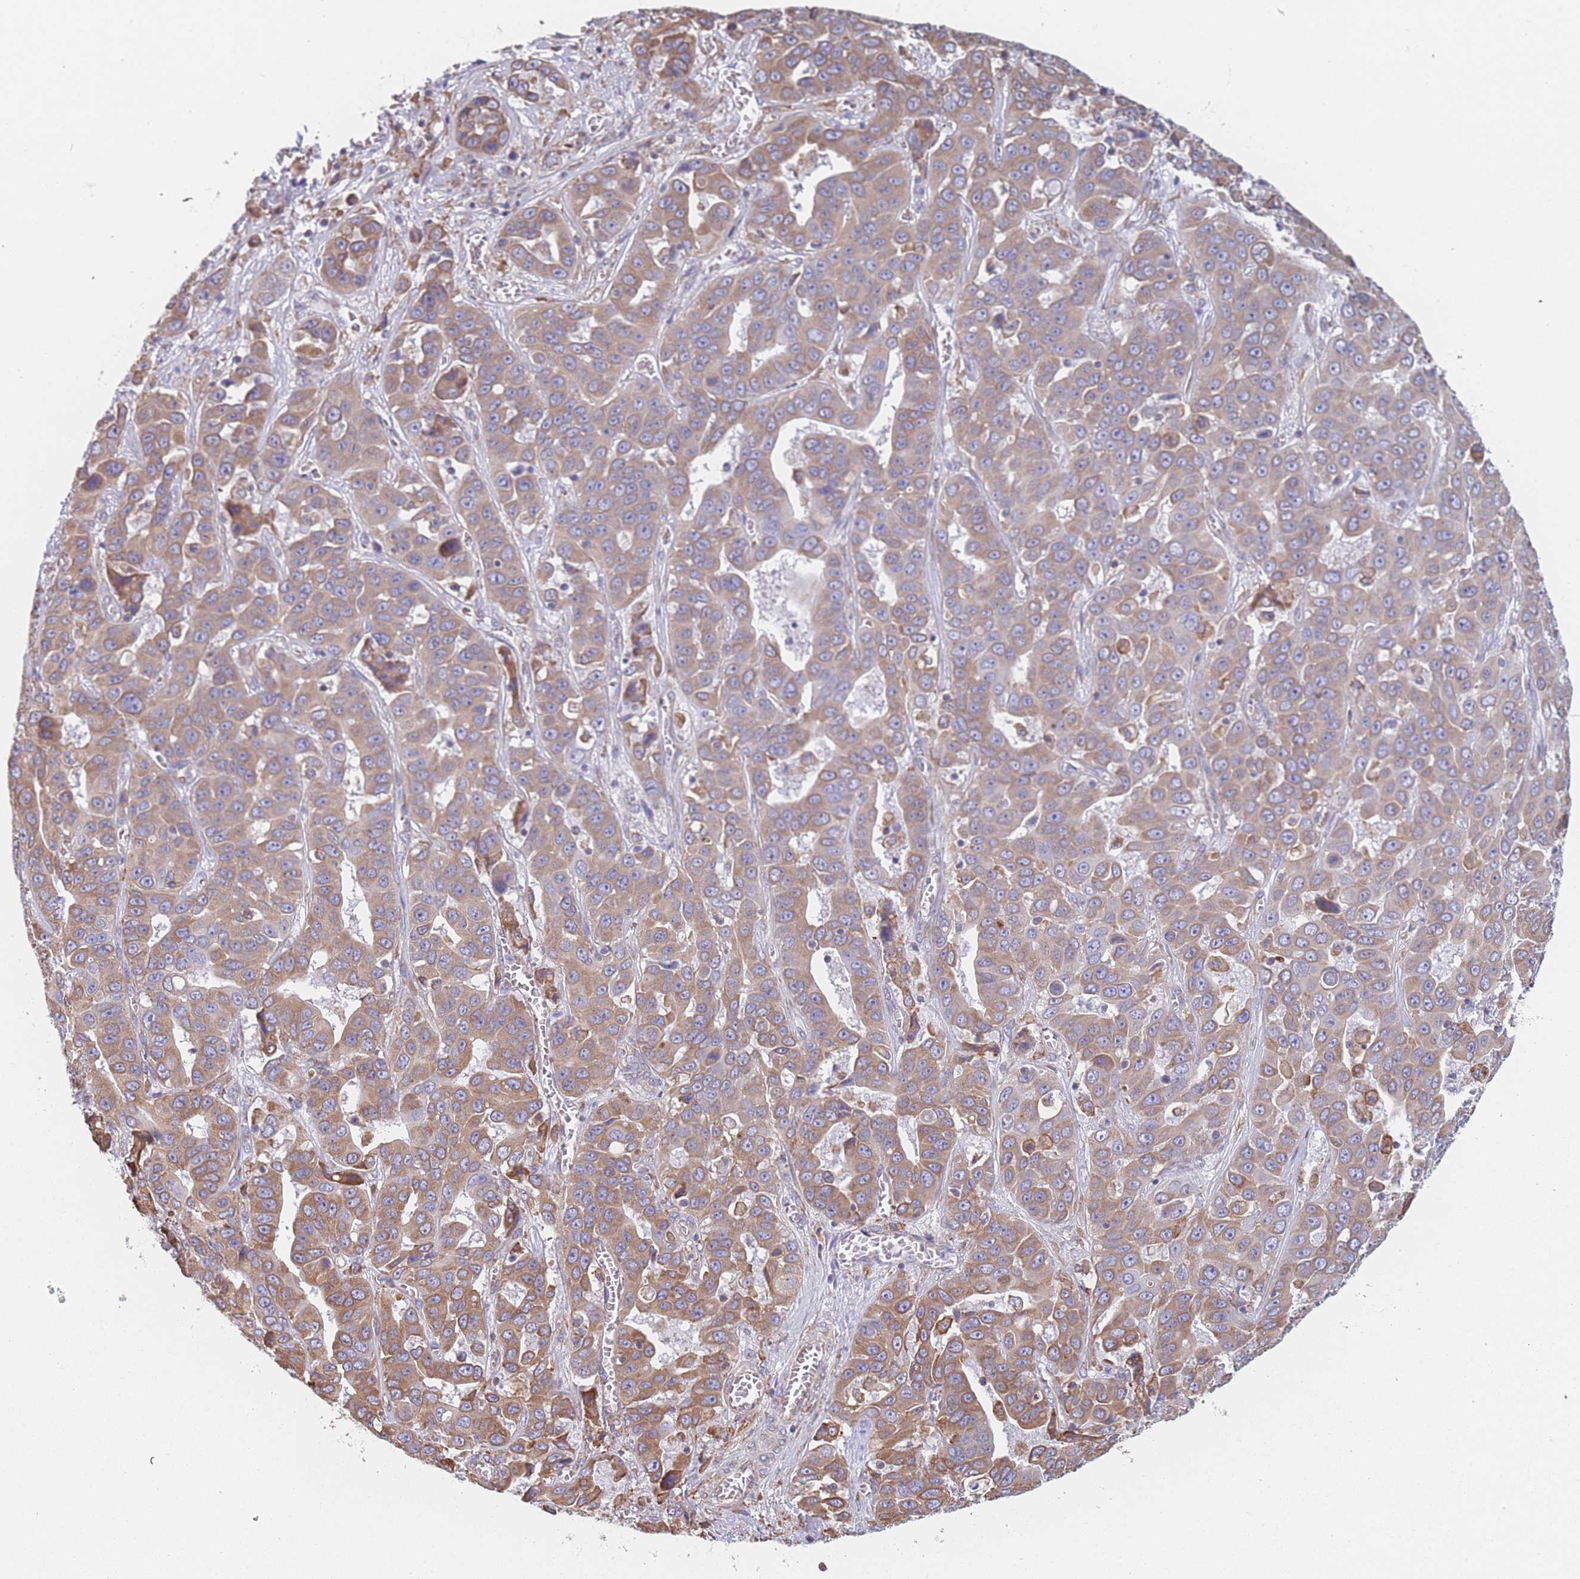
{"staining": {"intensity": "moderate", "quantity": ">75%", "location": "cytoplasmic/membranous"}, "tissue": "liver cancer", "cell_type": "Tumor cells", "image_type": "cancer", "snomed": [{"axis": "morphology", "description": "Cholangiocarcinoma"}, {"axis": "topography", "description": "Liver"}], "caption": "Tumor cells show medium levels of moderate cytoplasmic/membranous staining in about >75% of cells in human liver cholangiocarcinoma.", "gene": "OR7C2", "patient": {"sex": "female", "age": 52}}